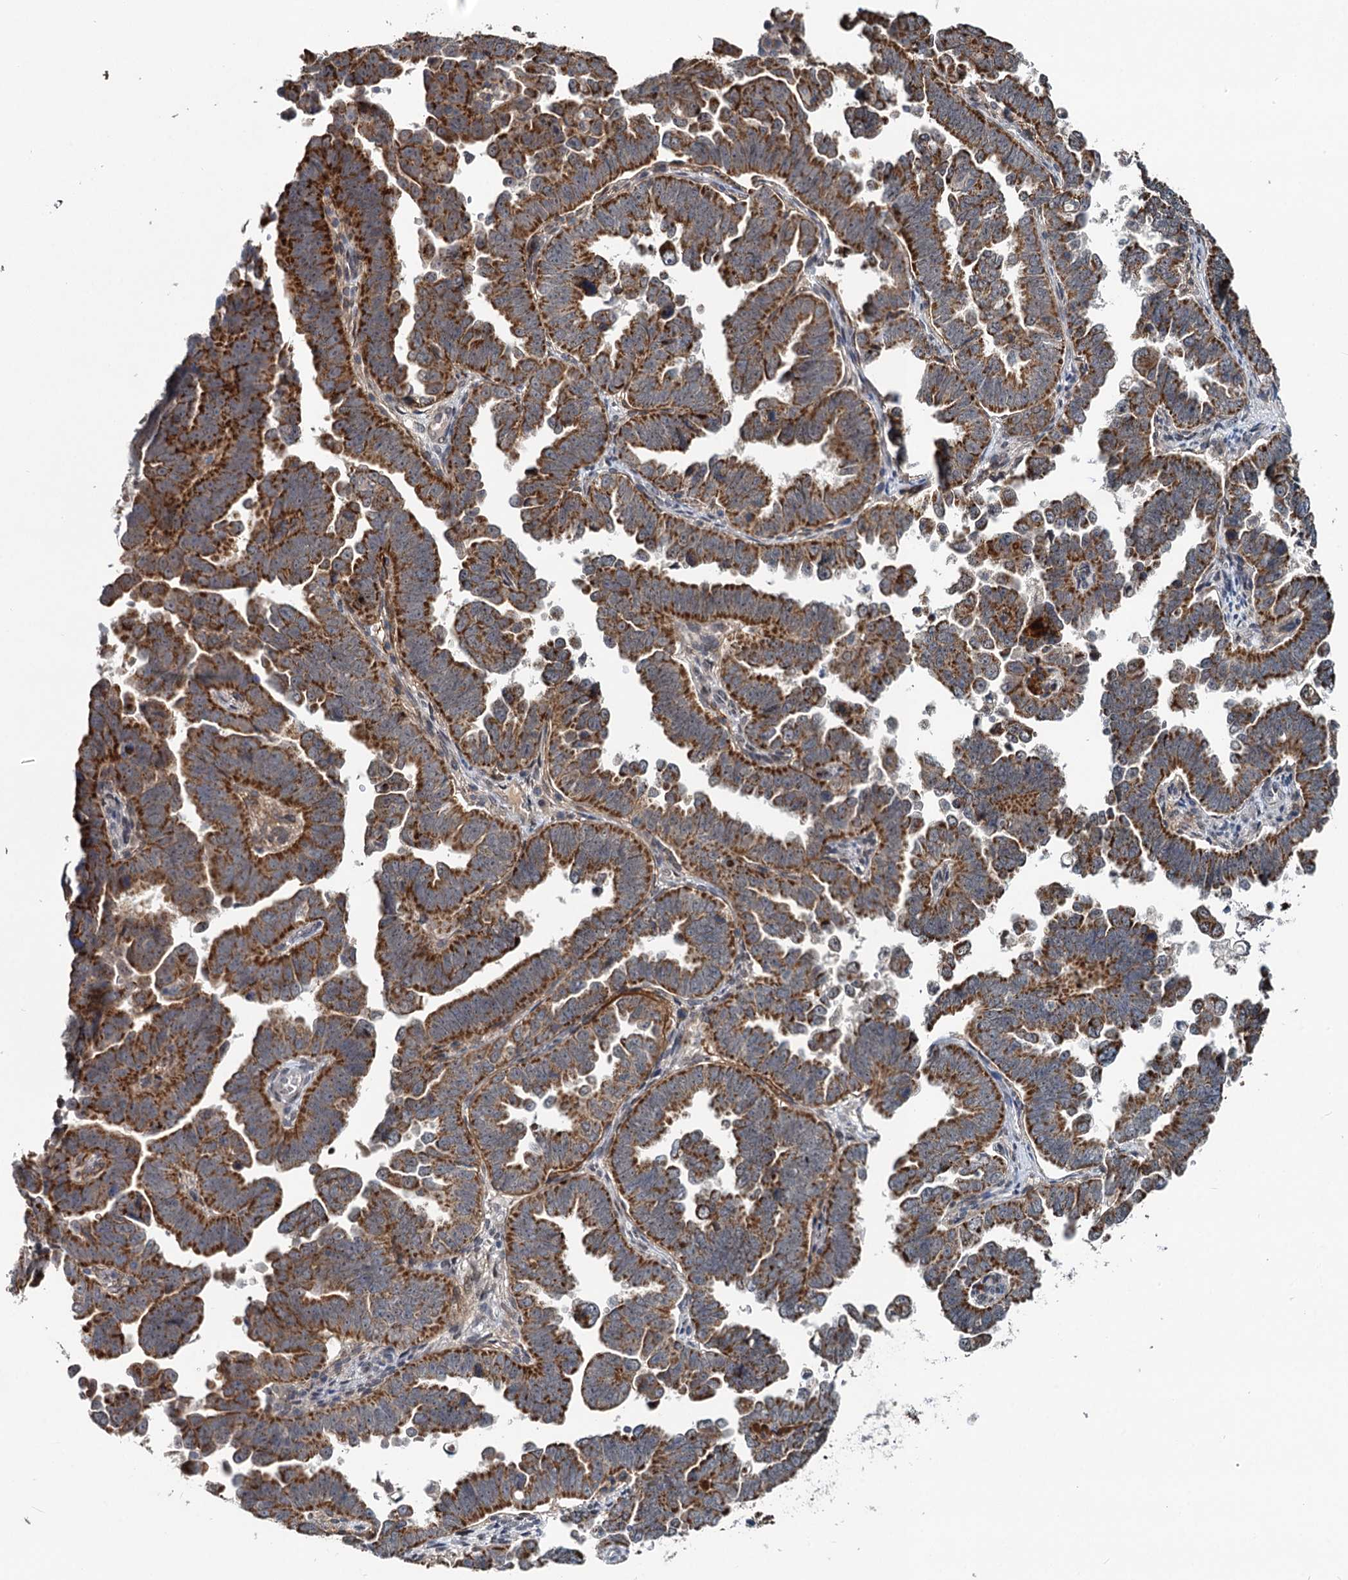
{"staining": {"intensity": "moderate", "quantity": ">75%", "location": "cytoplasmic/membranous"}, "tissue": "endometrial cancer", "cell_type": "Tumor cells", "image_type": "cancer", "snomed": [{"axis": "morphology", "description": "Adenocarcinoma, NOS"}, {"axis": "topography", "description": "Endometrium"}], "caption": "Human endometrial cancer (adenocarcinoma) stained with a protein marker demonstrates moderate staining in tumor cells.", "gene": "RITA1", "patient": {"sex": "female", "age": 75}}